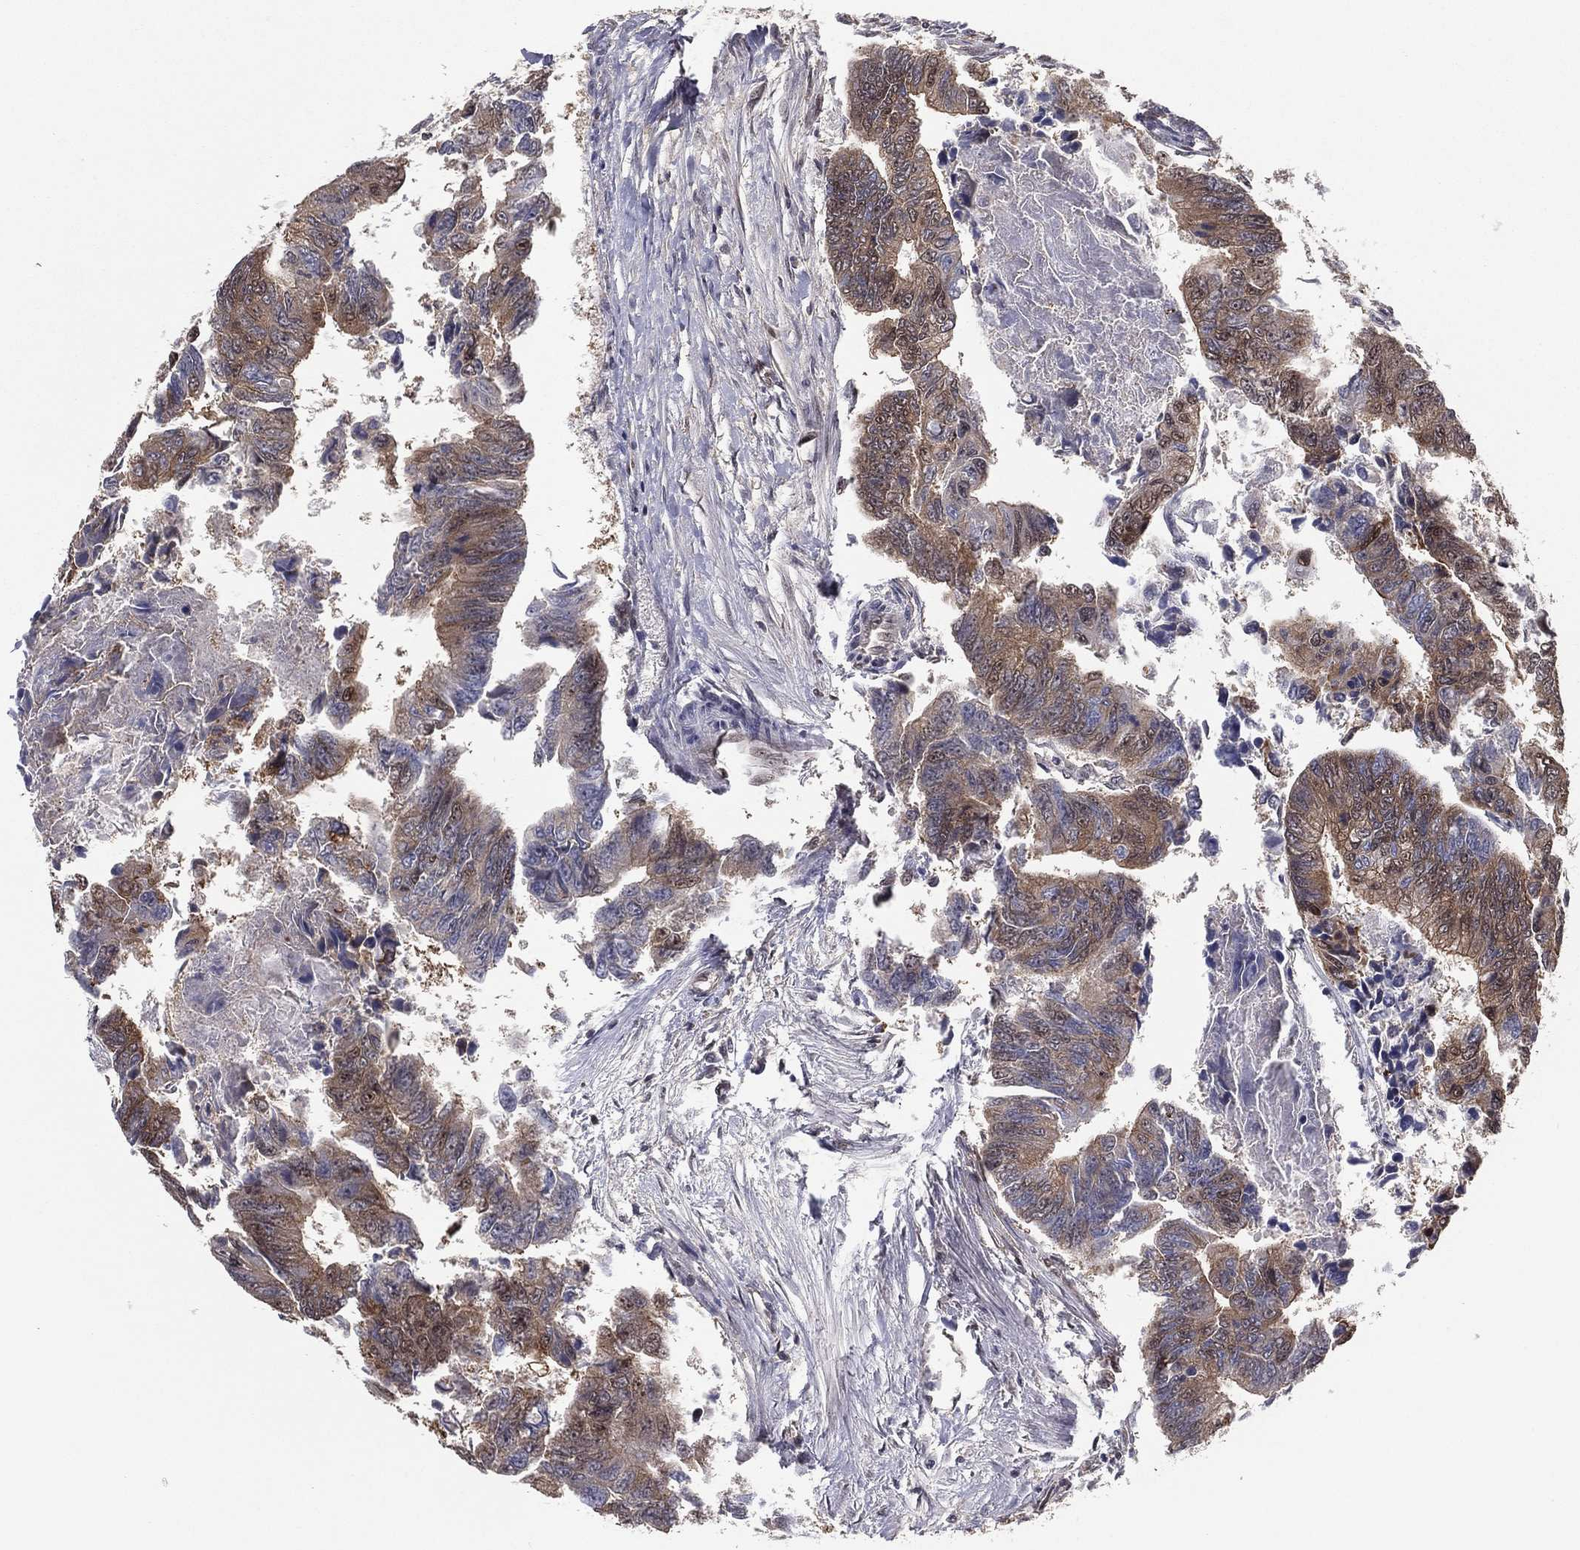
{"staining": {"intensity": "strong", "quantity": "25%-75%", "location": "cytoplasmic/membranous,nuclear"}, "tissue": "colorectal cancer", "cell_type": "Tumor cells", "image_type": "cancer", "snomed": [{"axis": "morphology", "description": "Adenocarcinoma, NOS"}, {"axis": "topography", "description": "Colon"}], "caption": "An IHC image of tumor tissue is shown. Protein staining in brown highlights strong cytoplasmic/membranous and nuclear positivity in colorectal cancer (adenocarcinoma) within tumor cells.", "gene": "GPALPP1", "patient": {"sex": "female", "age": 65}}